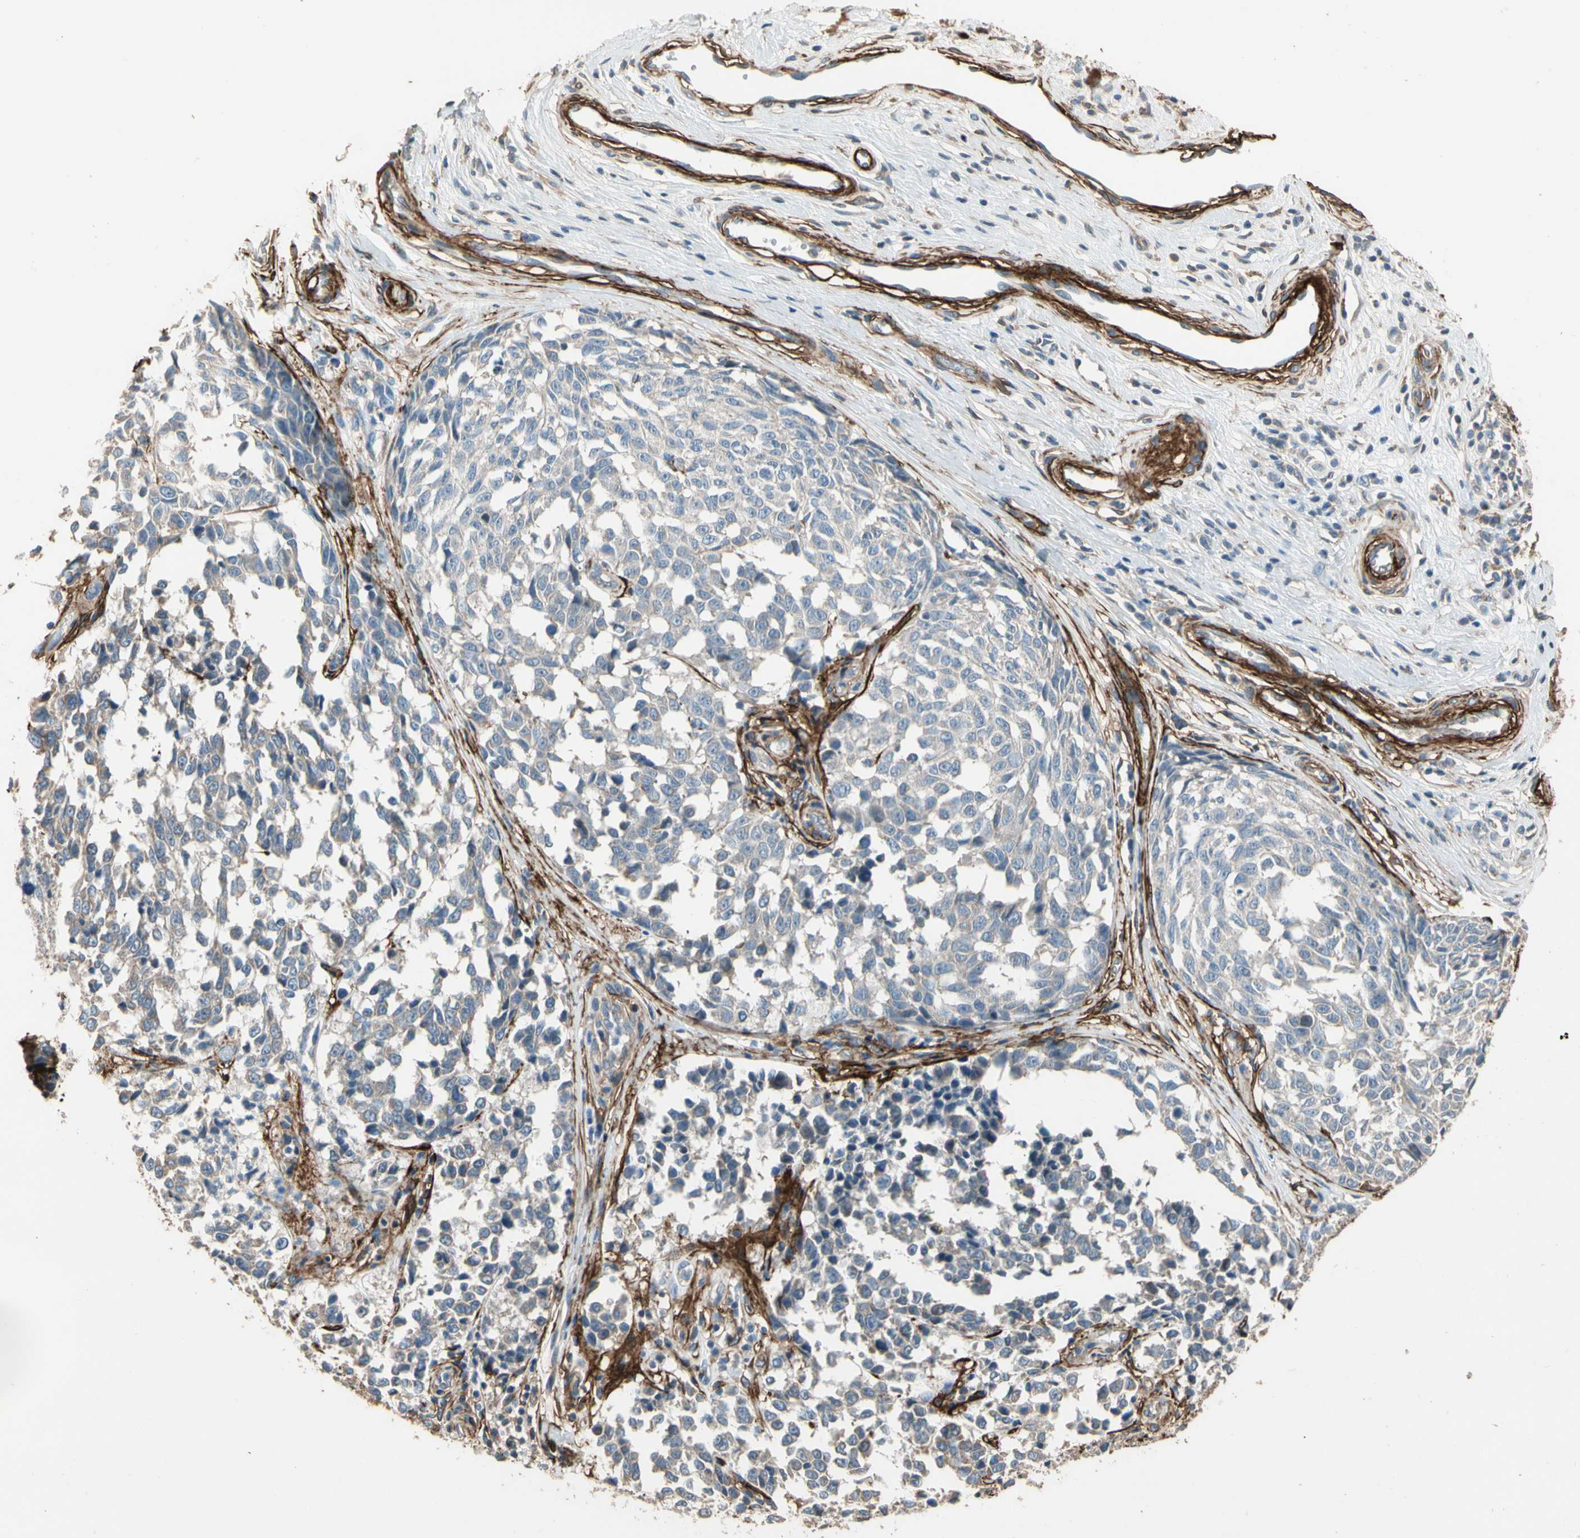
{"staining": {"intensity": "weak", "quantity": ">75%", "location": "cytoplasmic/membranous"}, "tissue": "melanoma", "cell_type": "Tumor cells", "image_type": "cancer", "snomed": [{"axis": "morphology", "description": "Malignant melanoma, NOS"}, {"axis": "topography", "description": "Skin"}], "caption": "Approximately >75% of tumor cells in human malignant melanoma show weak cytoplasmic/membranous protein expression as visualized by brown immunohistochemical staining.", "gene": "SUSD2", "patient": {"sex": "female", "age": 64}}